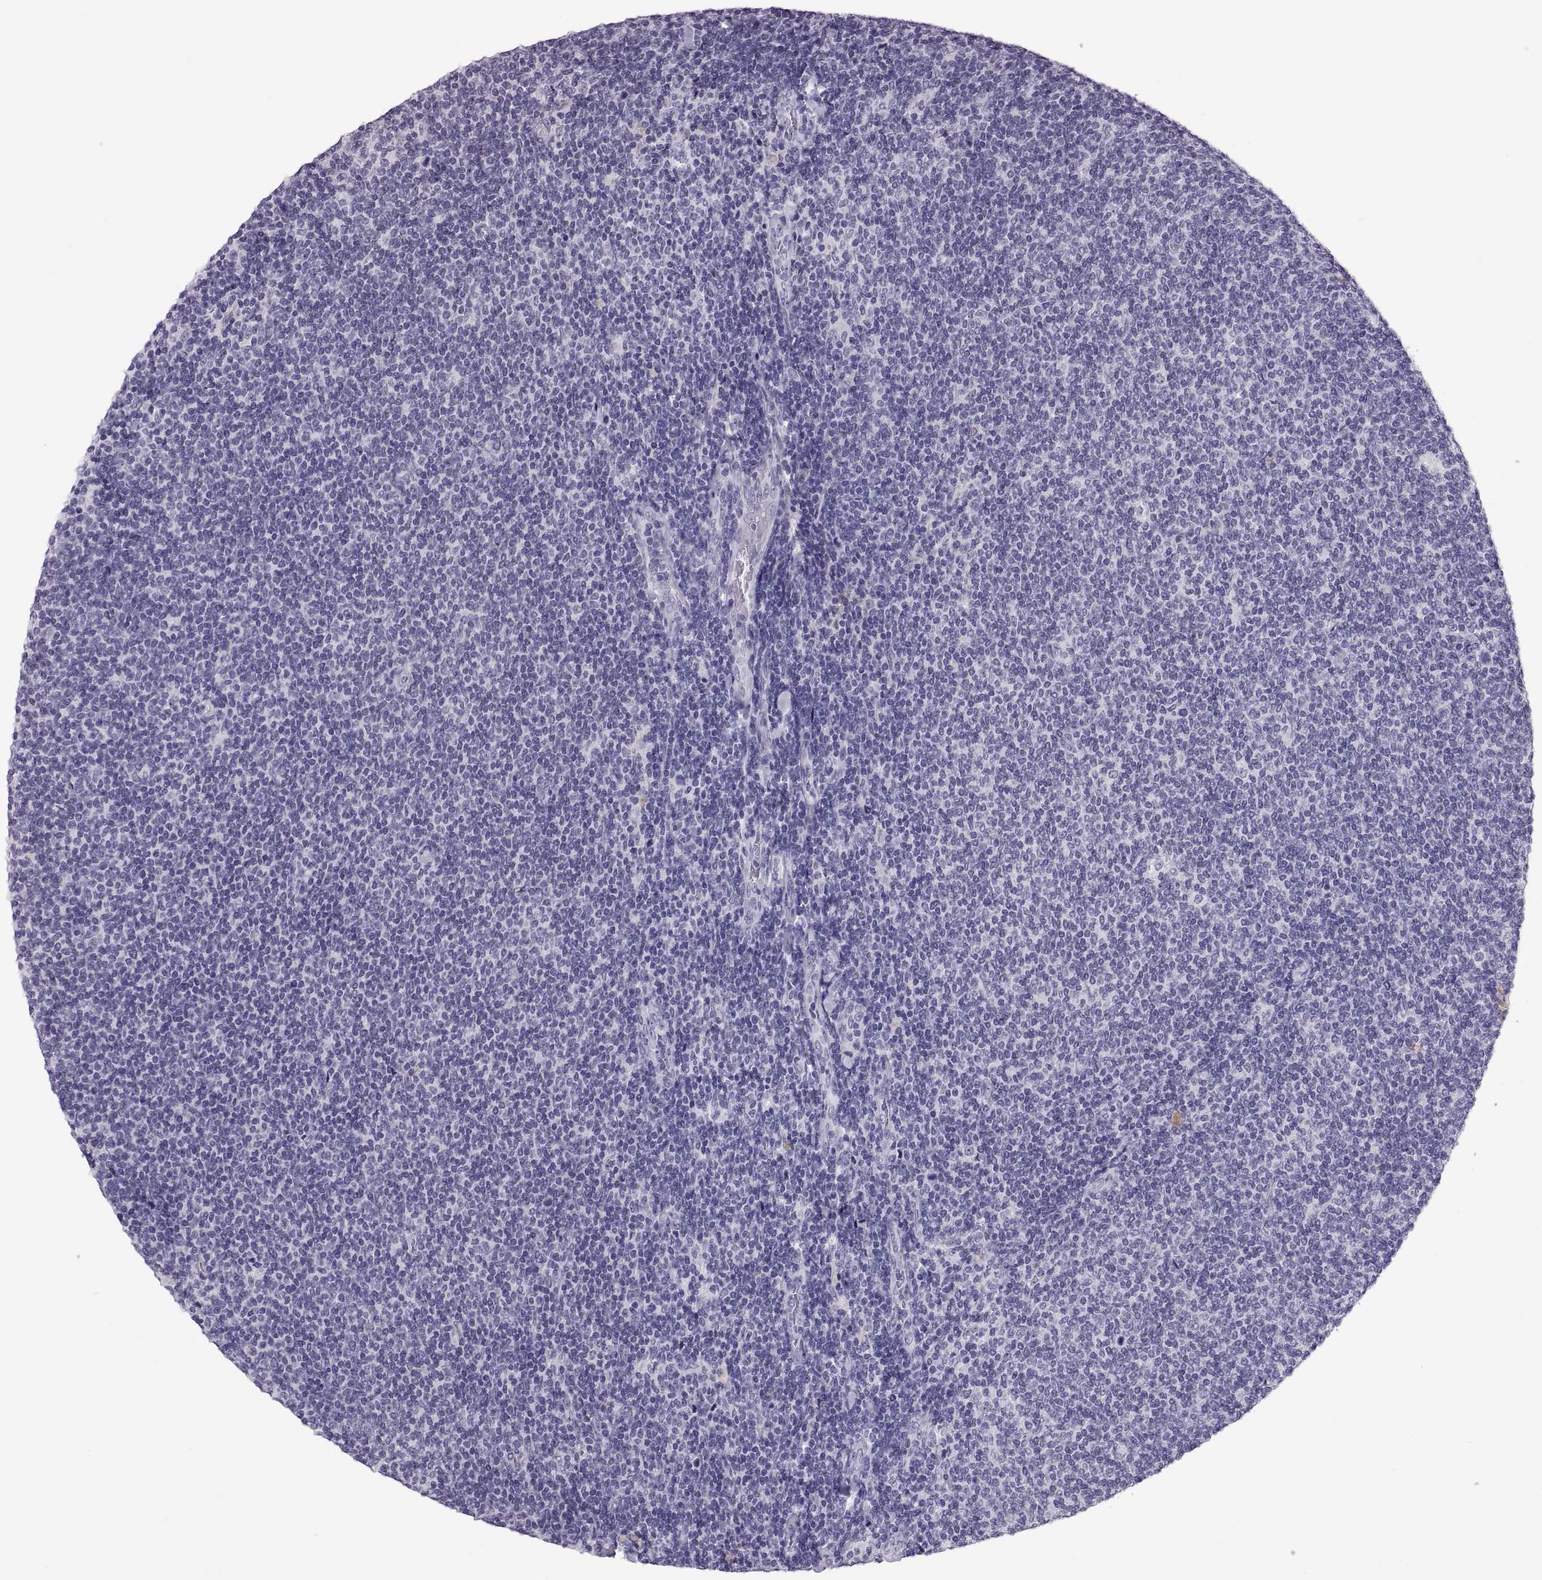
{"staining": {"intensity": "negative", "quantity": "none", "location": "none"}, "tissue": "lymphoma", "cell_type": "Tumor cells", "image_type": "cancer", "snomed": [{"axis": "morphology", "description": "Malignant lymphoma, non-Hodgkin's type, Low grade"}, {"axis": "topography", "description": "Lymph node"}], "caption": "IHC micrograph of neoplastic tissue: low-grade malignant lymphoma, non-Hodgkin's type stained with DAB (3,3'-diaminobenzidine) shows no significant protein staining in tumor cells.", "gene": "QRICH2", "patient": {"sex": "male", "age": 52}}